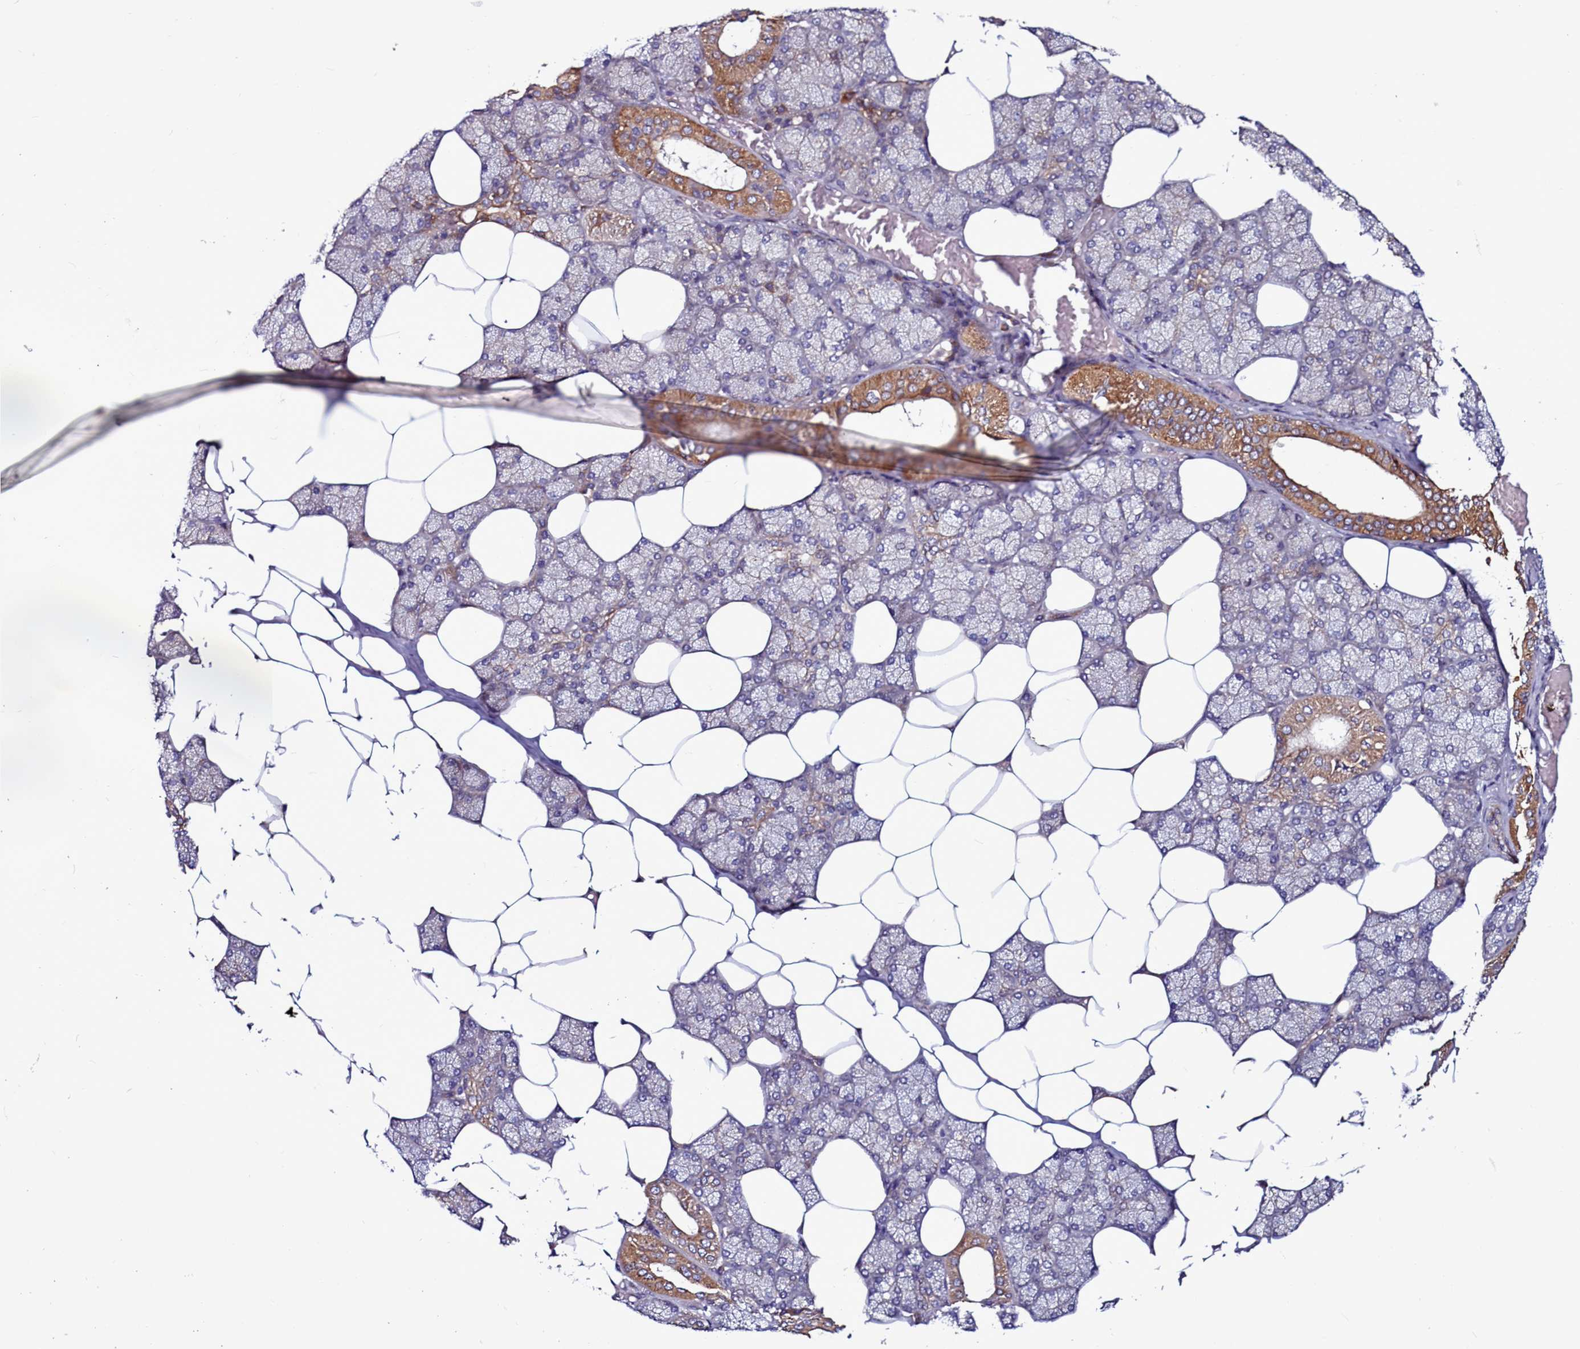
{"staining": {"intensity": "strong", "quantity": "<25%", "location": "cytoplasmic/membranous"}, "tissue": "salivary gland", "cell_type": "Glandular cells", "image_type": "normal", "snomed": [{"axis": "morphology", "description": "Normal tissue, NOS"}, {"axis": "topography", "description": "Salivary gland"}], "caption": "Salivary gland was stained to show a protein in brown. There is medium levels of strong cytoplasmic/membranous expression in approximately <25% of glandular cells.", "gene": "MCRIP1", "patient": {"sex": "male", "age": 62}}